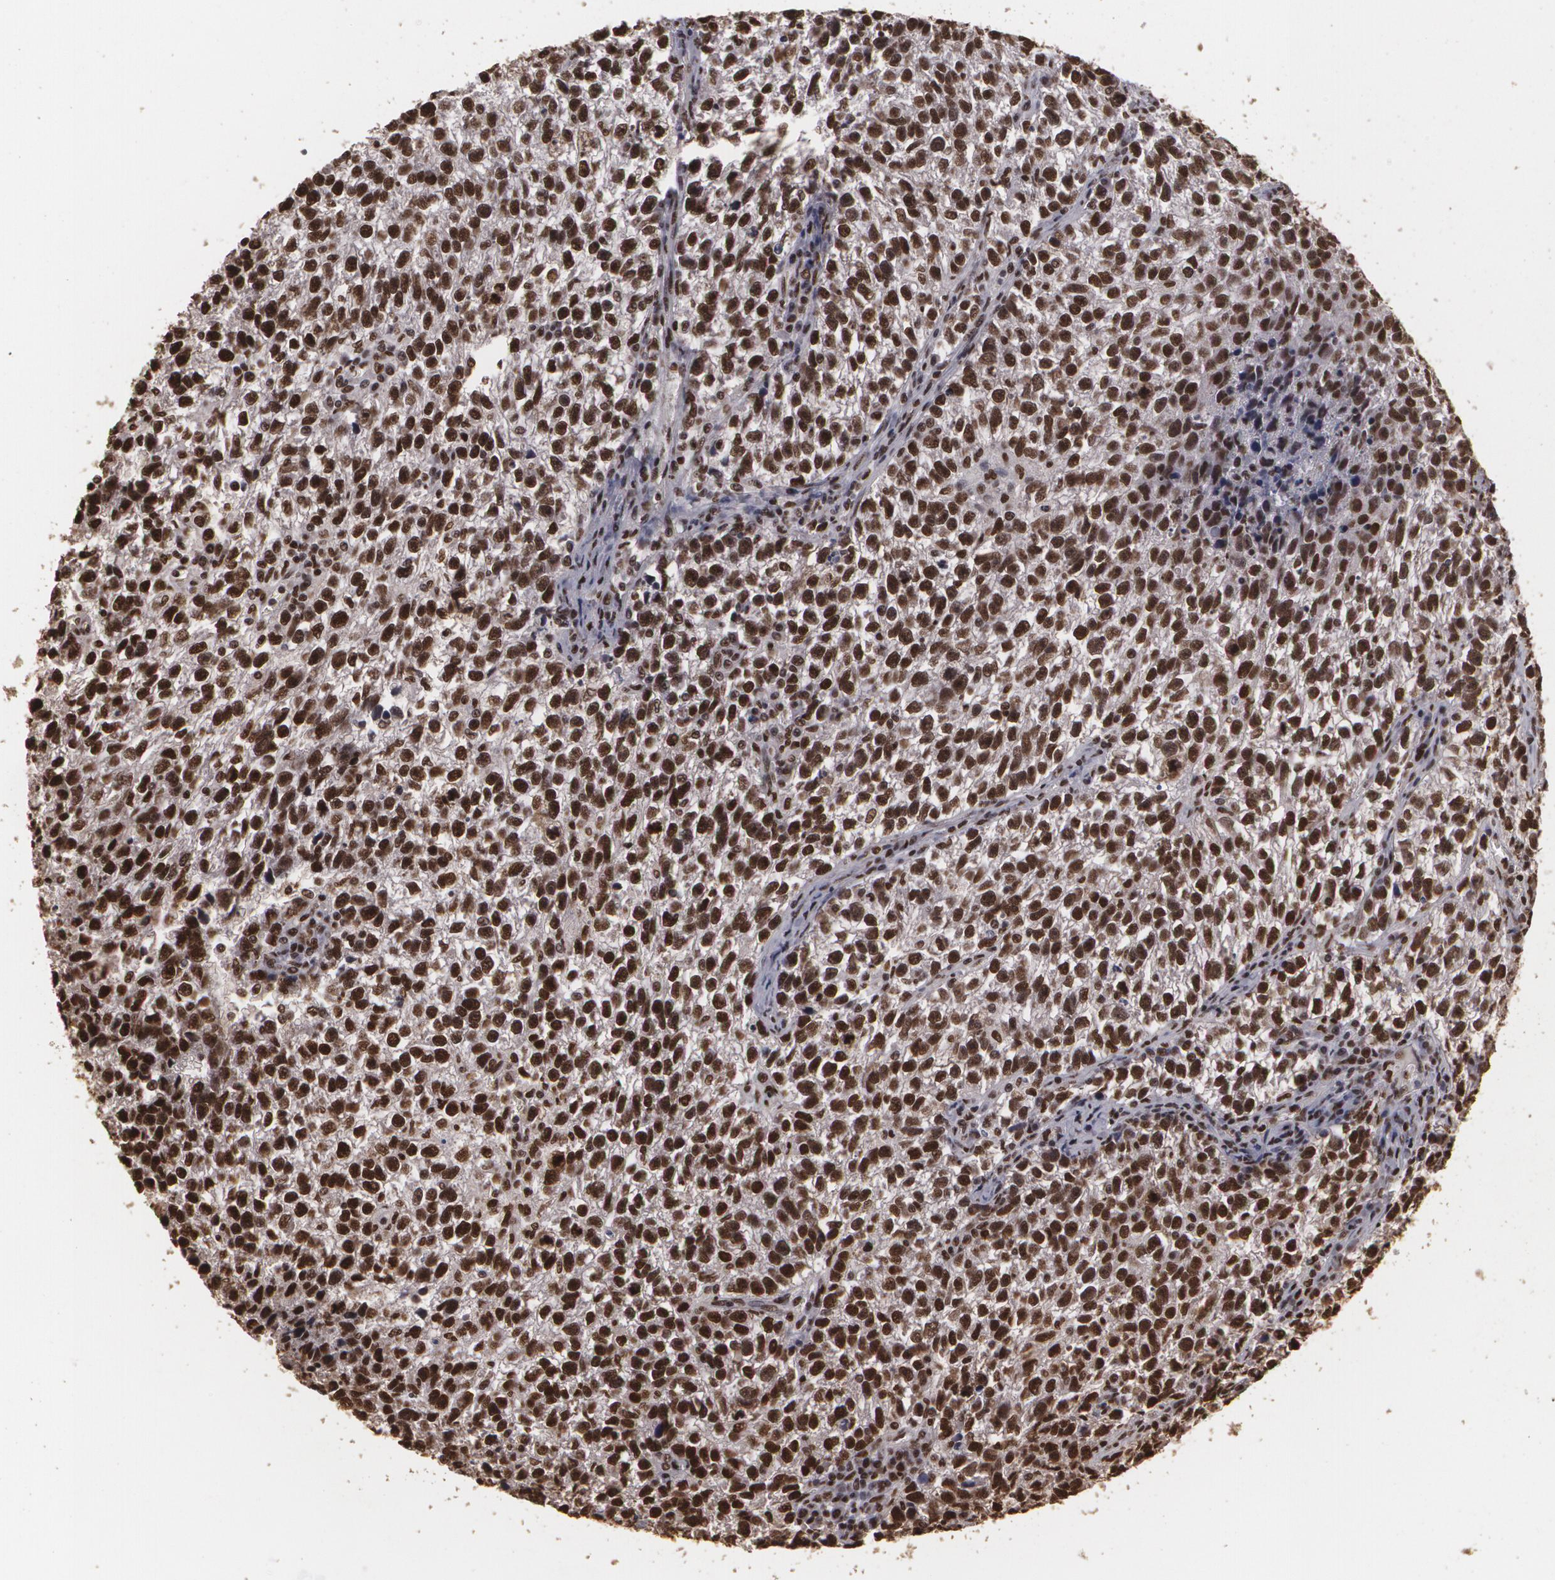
{"staining": {"intensity": "strong", "quantity": ">75%", "location": "cytoplasmic/membranous,nuclear"}, "tissue": "testis cancer", "cell_type": "Tumor cells", "image_type": "cancer", "snomed": [{"axis": "morphology", "description": "Seminoma, NOS"}, {"axis": "topography", "description": "Testis"}], "caption": "Immunohistochemical staining of testis seminoma exhibits high levels of strong cytoplasmic/membranous and nuclear protein expression in approximately >75% of tumor cells. (DAB (3,3'-diaminobenzidine) = brown stain, brightfield microscopy at high magnification).", "gene": "RCOR1", "patient": {"sex": "male", "age": 38}}